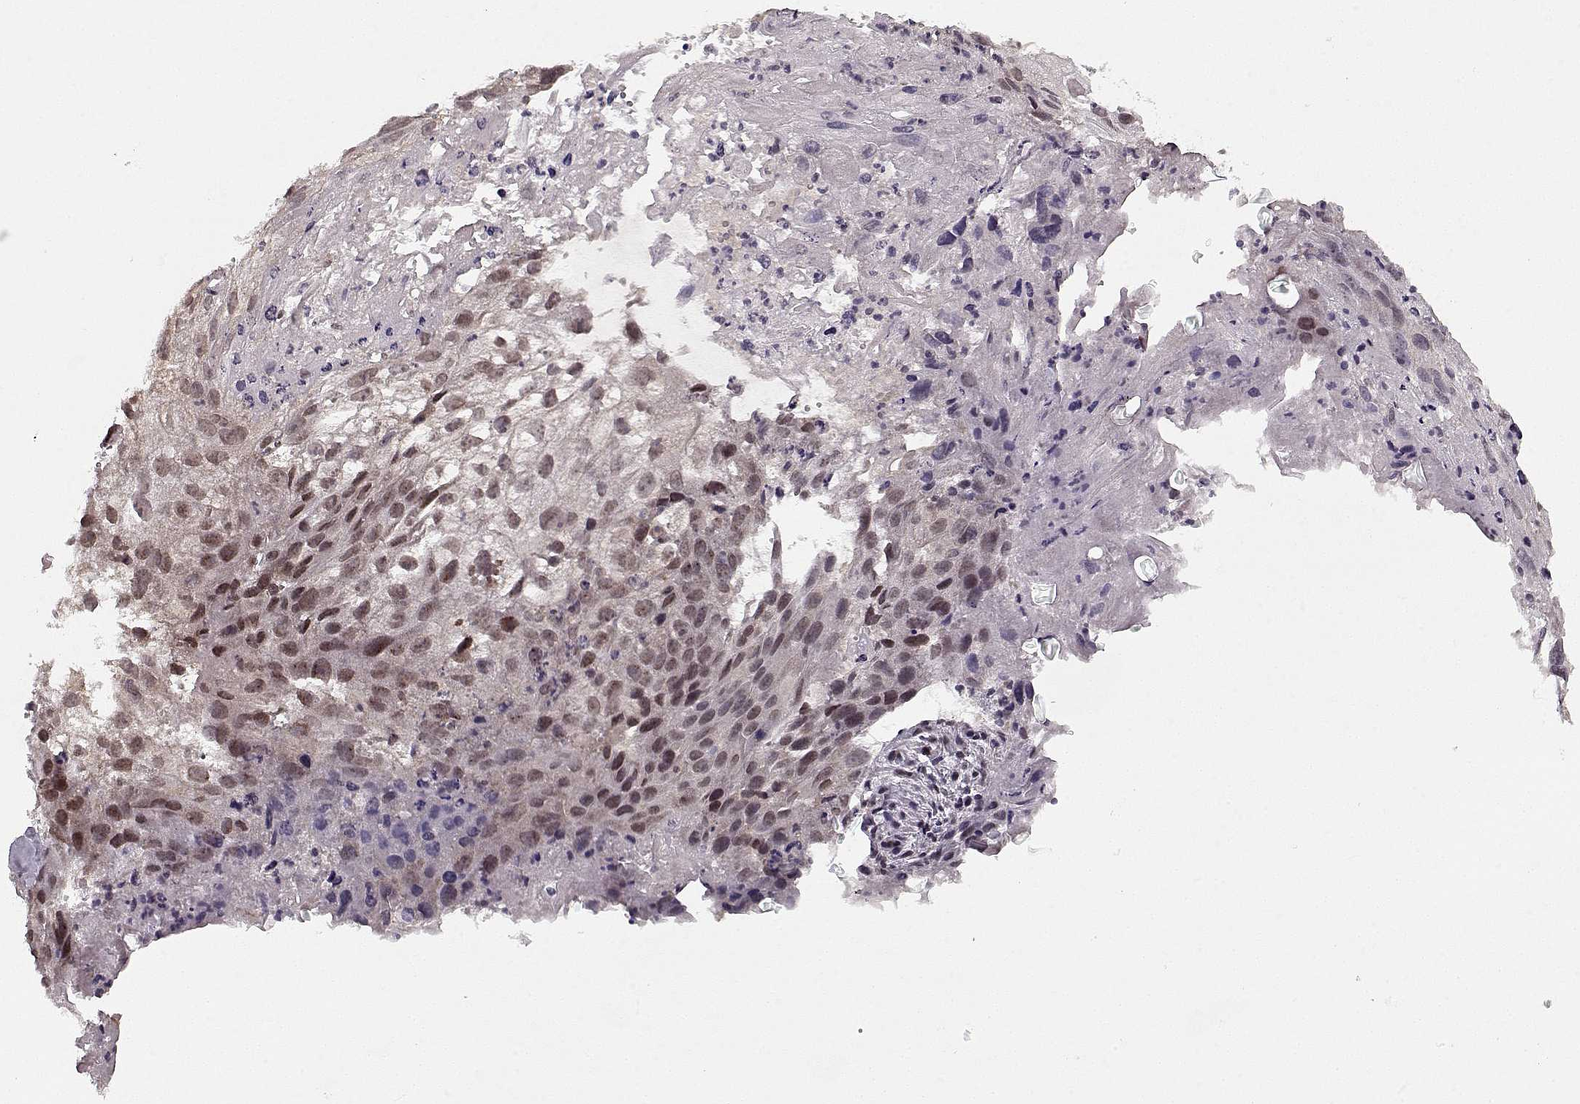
{"staining": {"intensity": "weak", "quantity": "25%-75%", "location": "nuclear"}, "tissue": "cervical cancer", "cell_type": "Tumor cells", "image_type": "cancer", "snomed": [{"axis": "morphology", "description": "Squamous cell carcinoma, NOS"}, {"axis": "topography", "description": "Cervix"}], "caption": "Immunohistochemistry histopathology image of neoplastic tissue: cervical cancer (squamous cell carcinoma) stained using immunohistochemistry (IHC) demonstrates low levels of weak protein expression localized specifically in the nuclear of tumor cells, appearing as a nuclear brown color.", "gene": "TESPA1", "patient": {"sex": "female", "age": 53}}